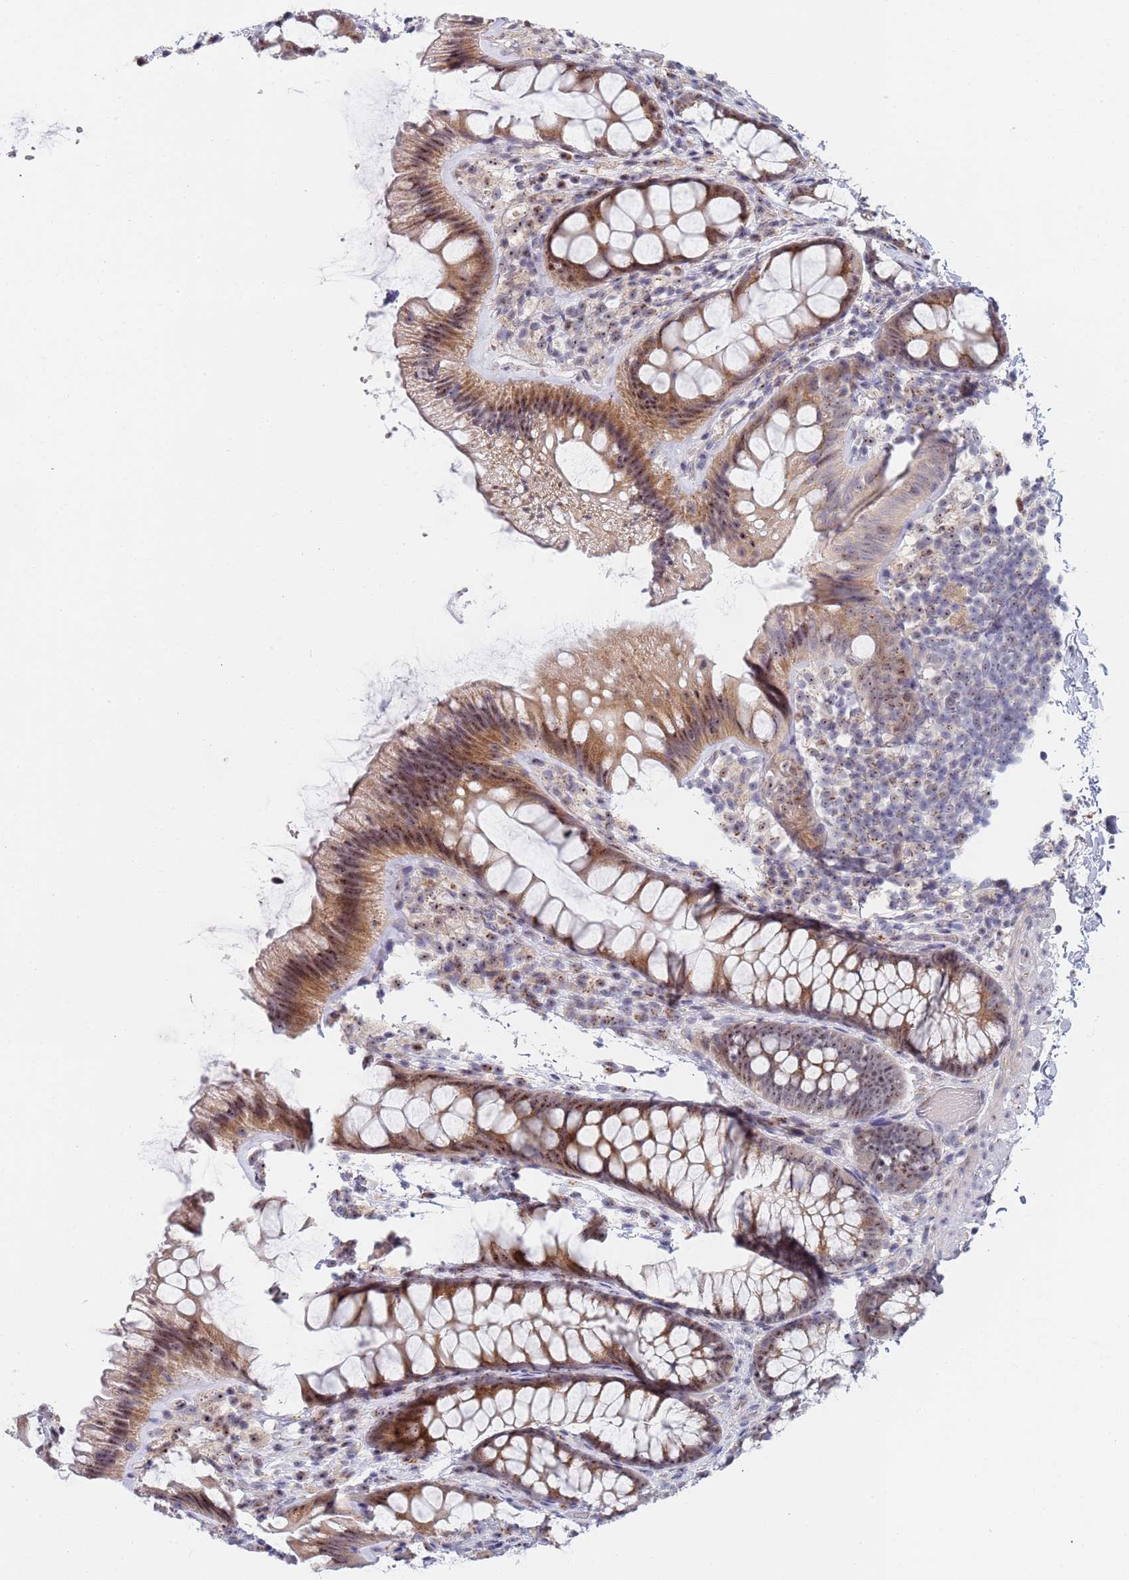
{"staining": {"intensity": "negative", "quantity": "none", "location": "none"}, "tissue": "colon", "cell_type": "Endothelial cells", "image_type": "normal", "snomed": [{"axis": "morphology", "description": "Normal tissue, NOS"}, {"axis": "topography", "description": "Colon"}], "caption": "Histopathology image shows no protein expression in endothelial cells of normal colon. (Brightfield microscopy of DAB (3,3'-diaminobenzidine) IHC at high magnification).", "gene": "PLCL2", "patient": {"sex": "male", "age": 46}}